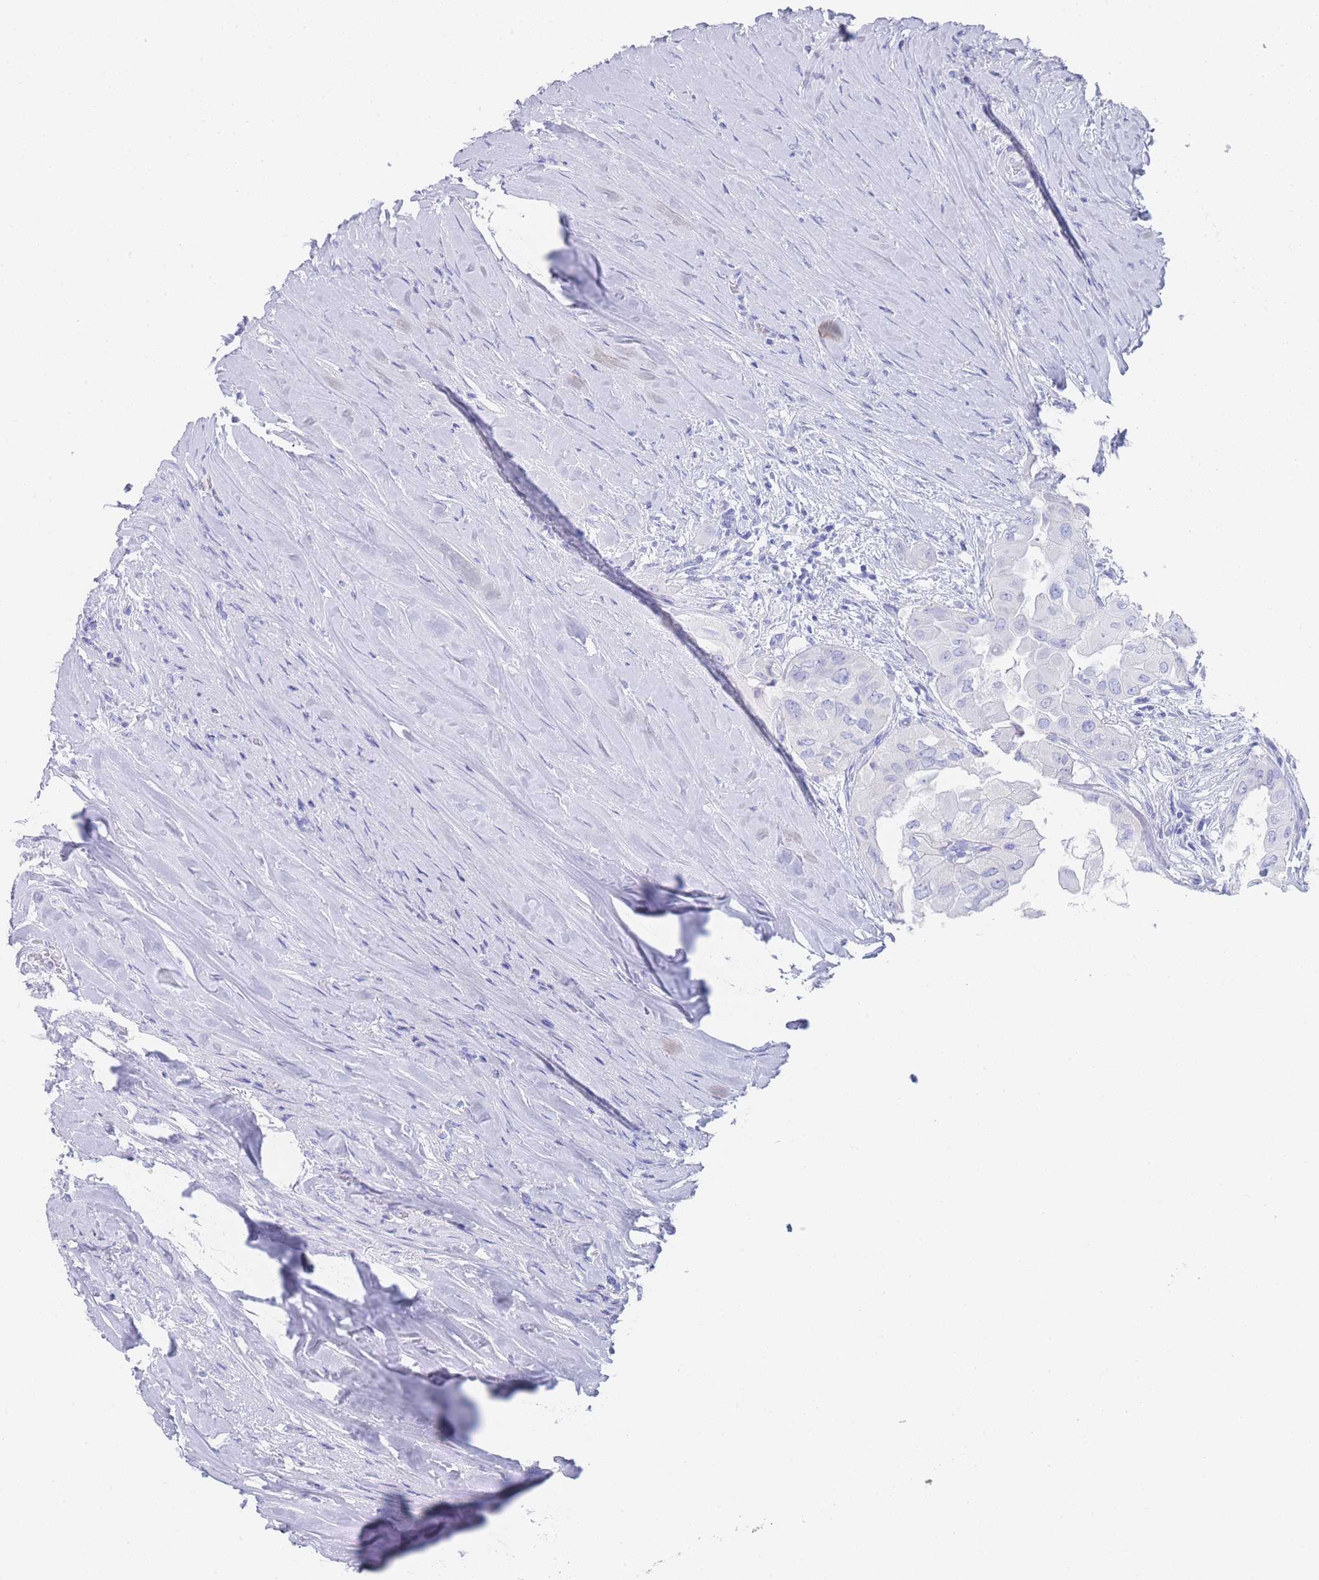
{"staining": {"intensity": "negative", "quantity": "none", "location": "none"}, "tissue": "thyroid cancer", "cell_type": "Tumor cells", "image_type": "cancer", "snomed": [{"axis": "morphology", "description": "Papillary adenocarcinoma, NOS"}, {"axis": "topography", "description": "Thyroid gland"}], "caption": "Photomicrograph shows no protein expression in tumor cells of thyroid papillary adenocarcinoma tissue.", "gene": "LRRC37A", "patient": {"sex": "female", "age": 59}}